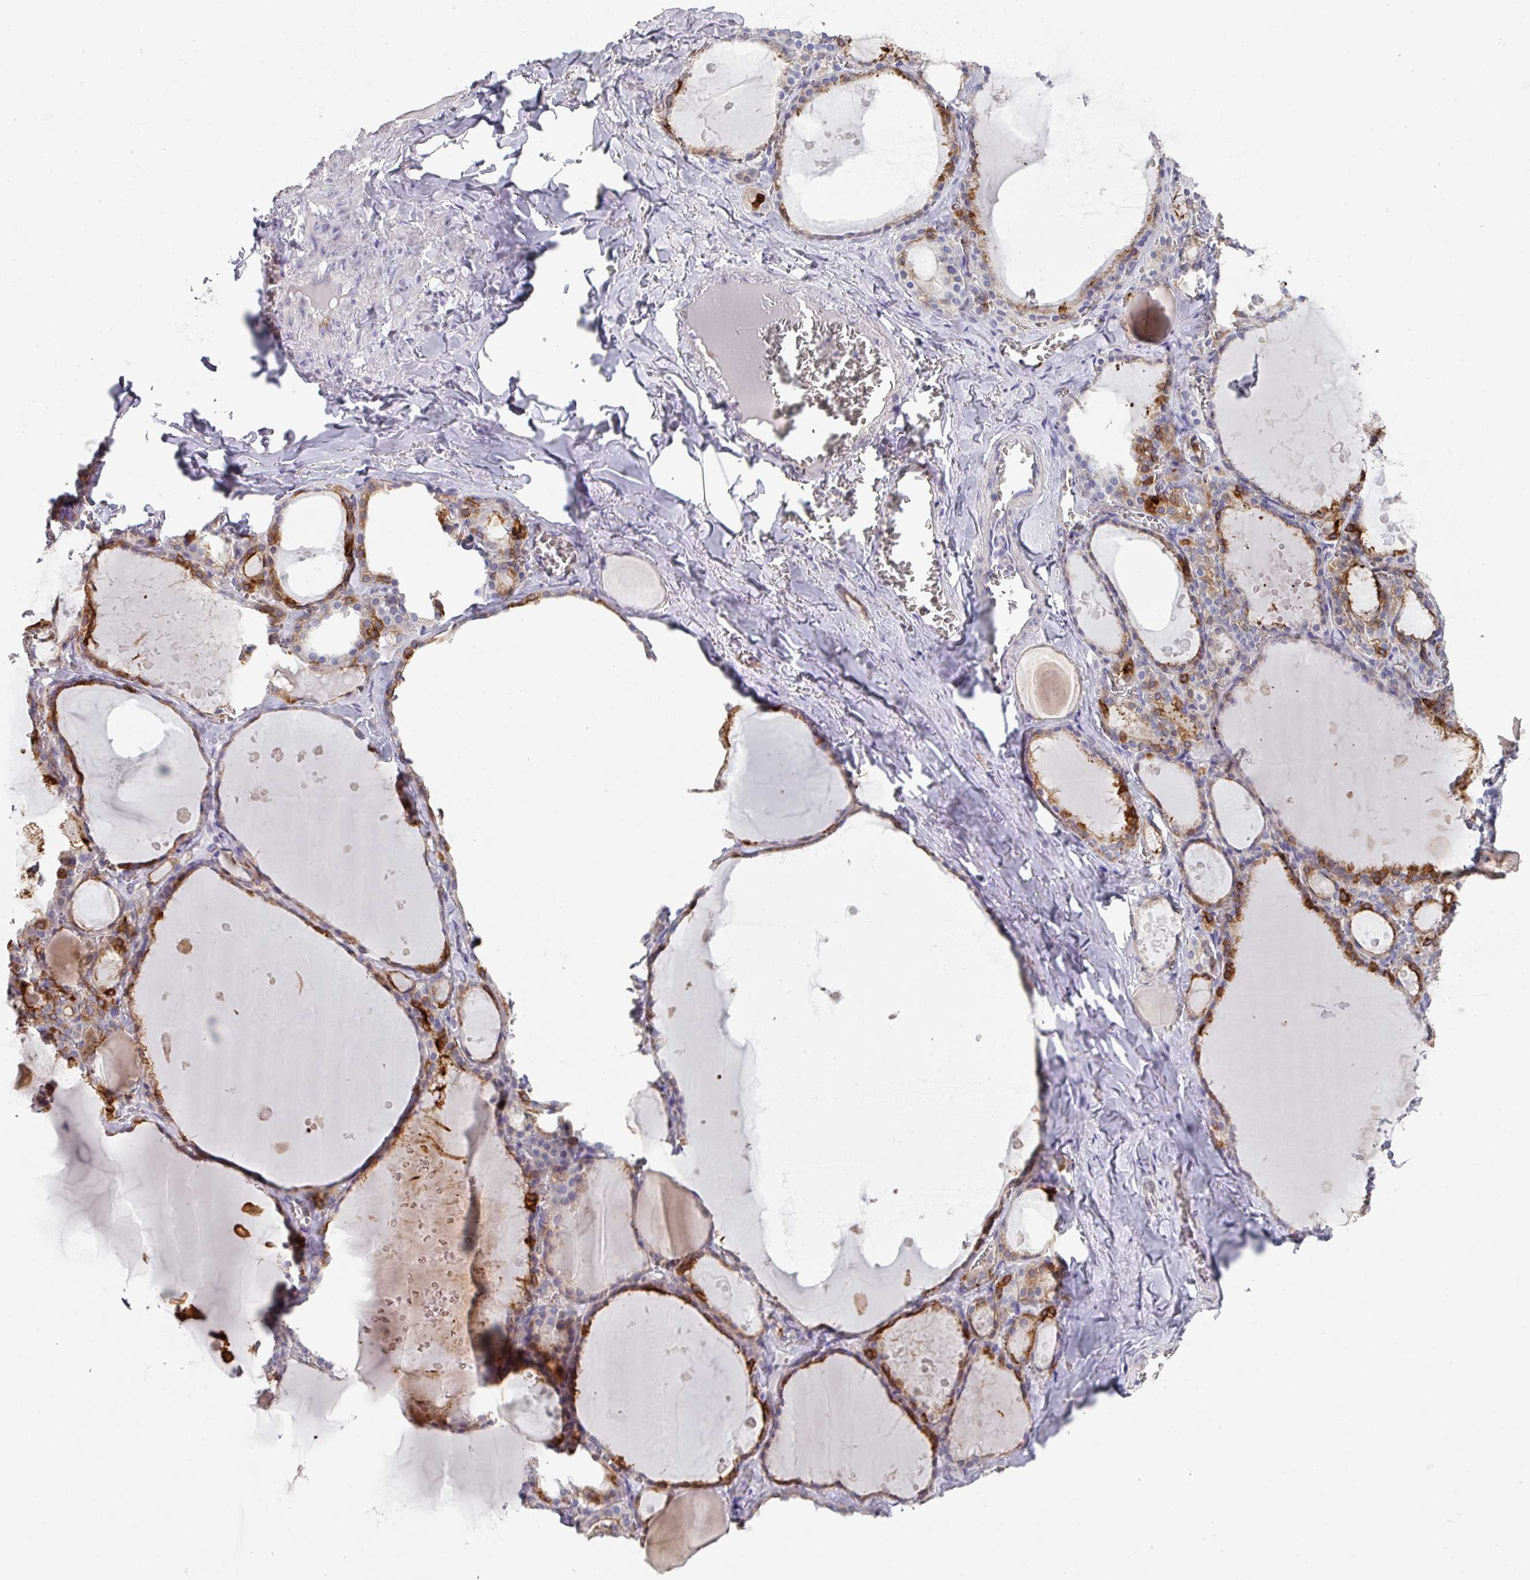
{"staining": {"intensity": "strong", "quantity": ">75%", "location": "cytoplasmic/membranous"}, "tissue": "thyroid gland", "cell_type": "Glandular cells", "image_type": "normal", "snomed": [{"axis": "morphology", "description": "Normal tissue, NOS"}, {"axis": "topography", "description": "Thyroid gland"}], "caption": "Protein analysis of unremarkable thyroid gland shows strong cytoplasmic/membranous positivity in approximately >75% of glandular cells. (DAB (3,3'-diaminobenzidine) = brown stain, brightfield microscopy at high magnification).", "gene": "DCAF12L1", "patient": {"sex": "male", "age": 56}}